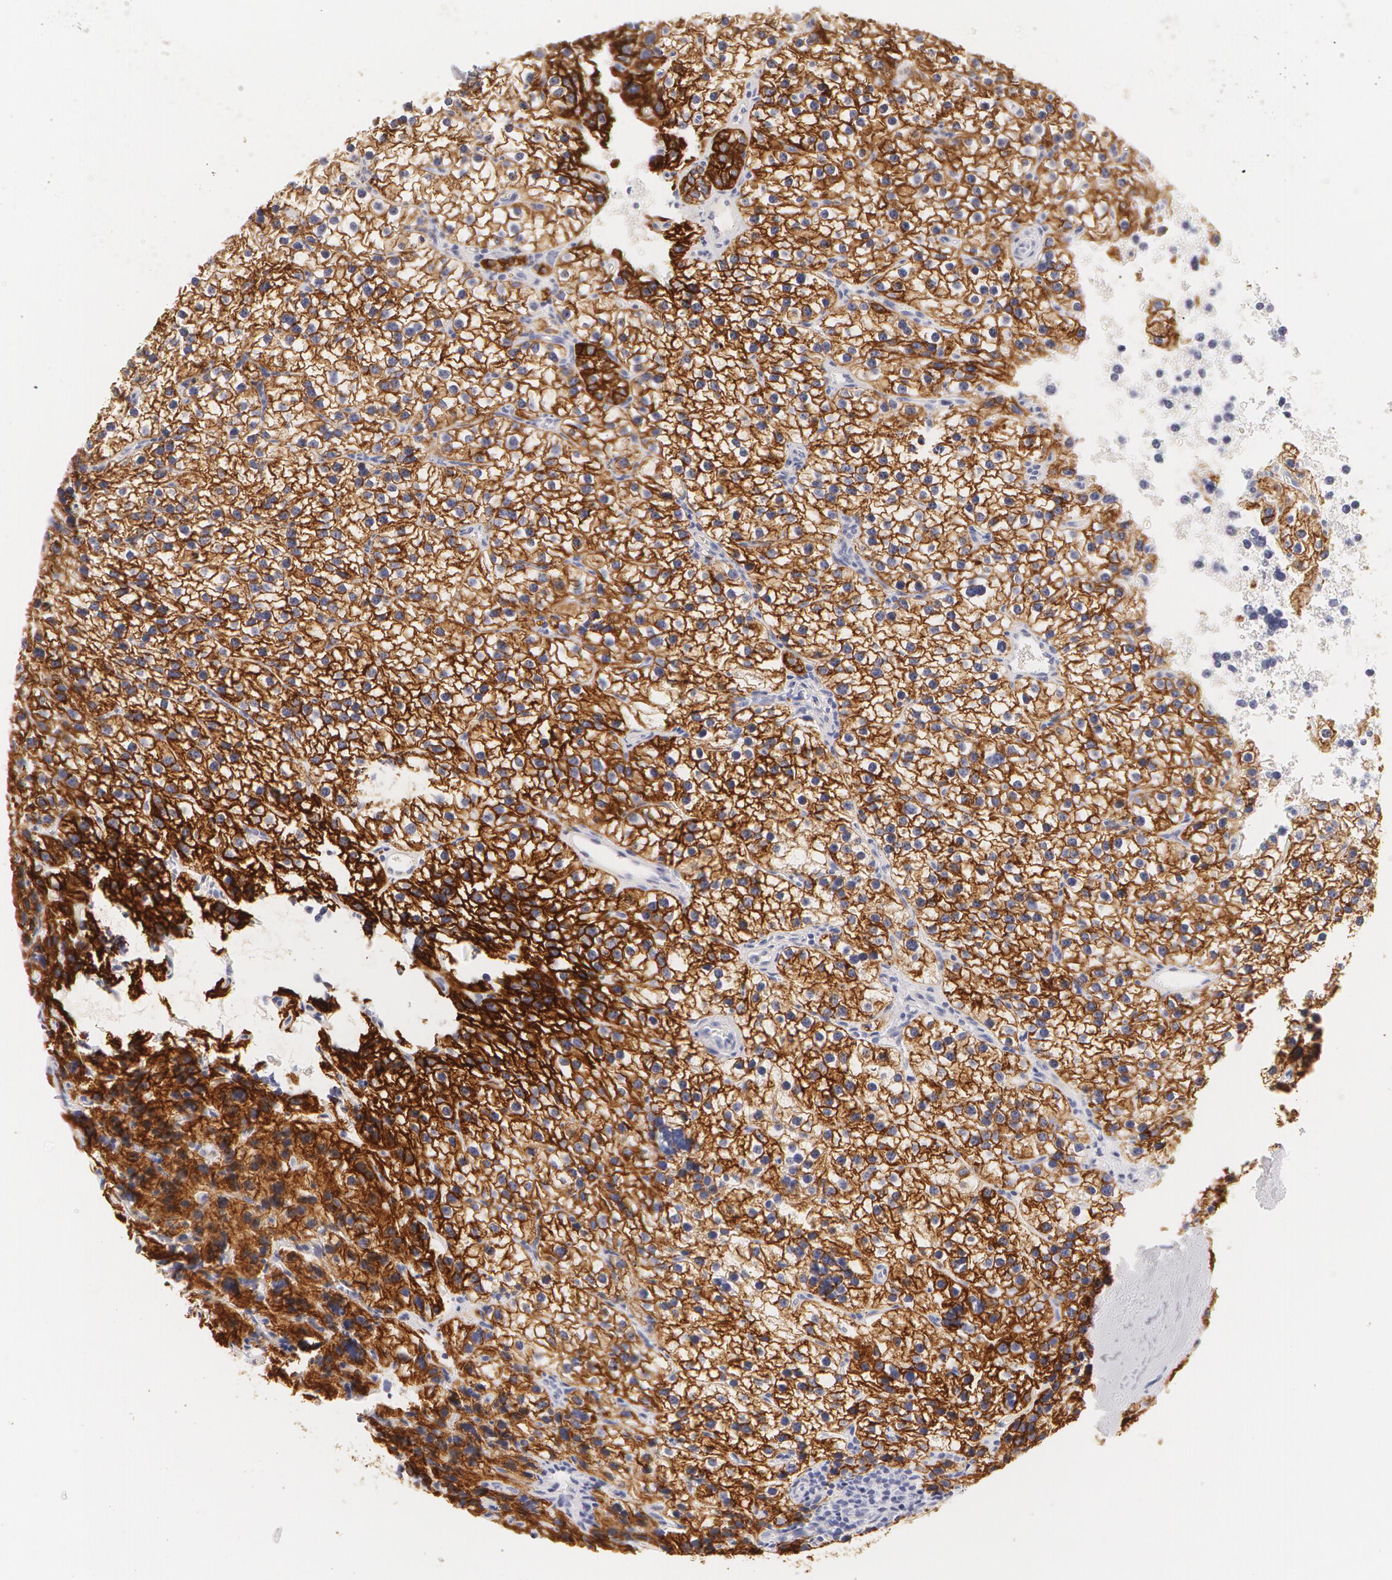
{"staining": {"intensity": "moderate", "quantity": ">75%", "location": "cytoplasmic/membranous"}, "tissue": "parathyroid gland", "cell_type": "Glandular cells", "image_type": "normal", "snomed": [{"axis": "morphology", "description": "Normal tissue, NOS"}, {"axis": "topography", "description": "Parathyroid gland"}], "caption": "This micrograph exhibits immunohistochemistry (IHC) staining of benign parathyroid gland, with medium moderate cytoplasmic/membranous positivity in about >75% of glandular cells.", "gene": "KRT8", "patient": {"sex": "female", "age": 54}}